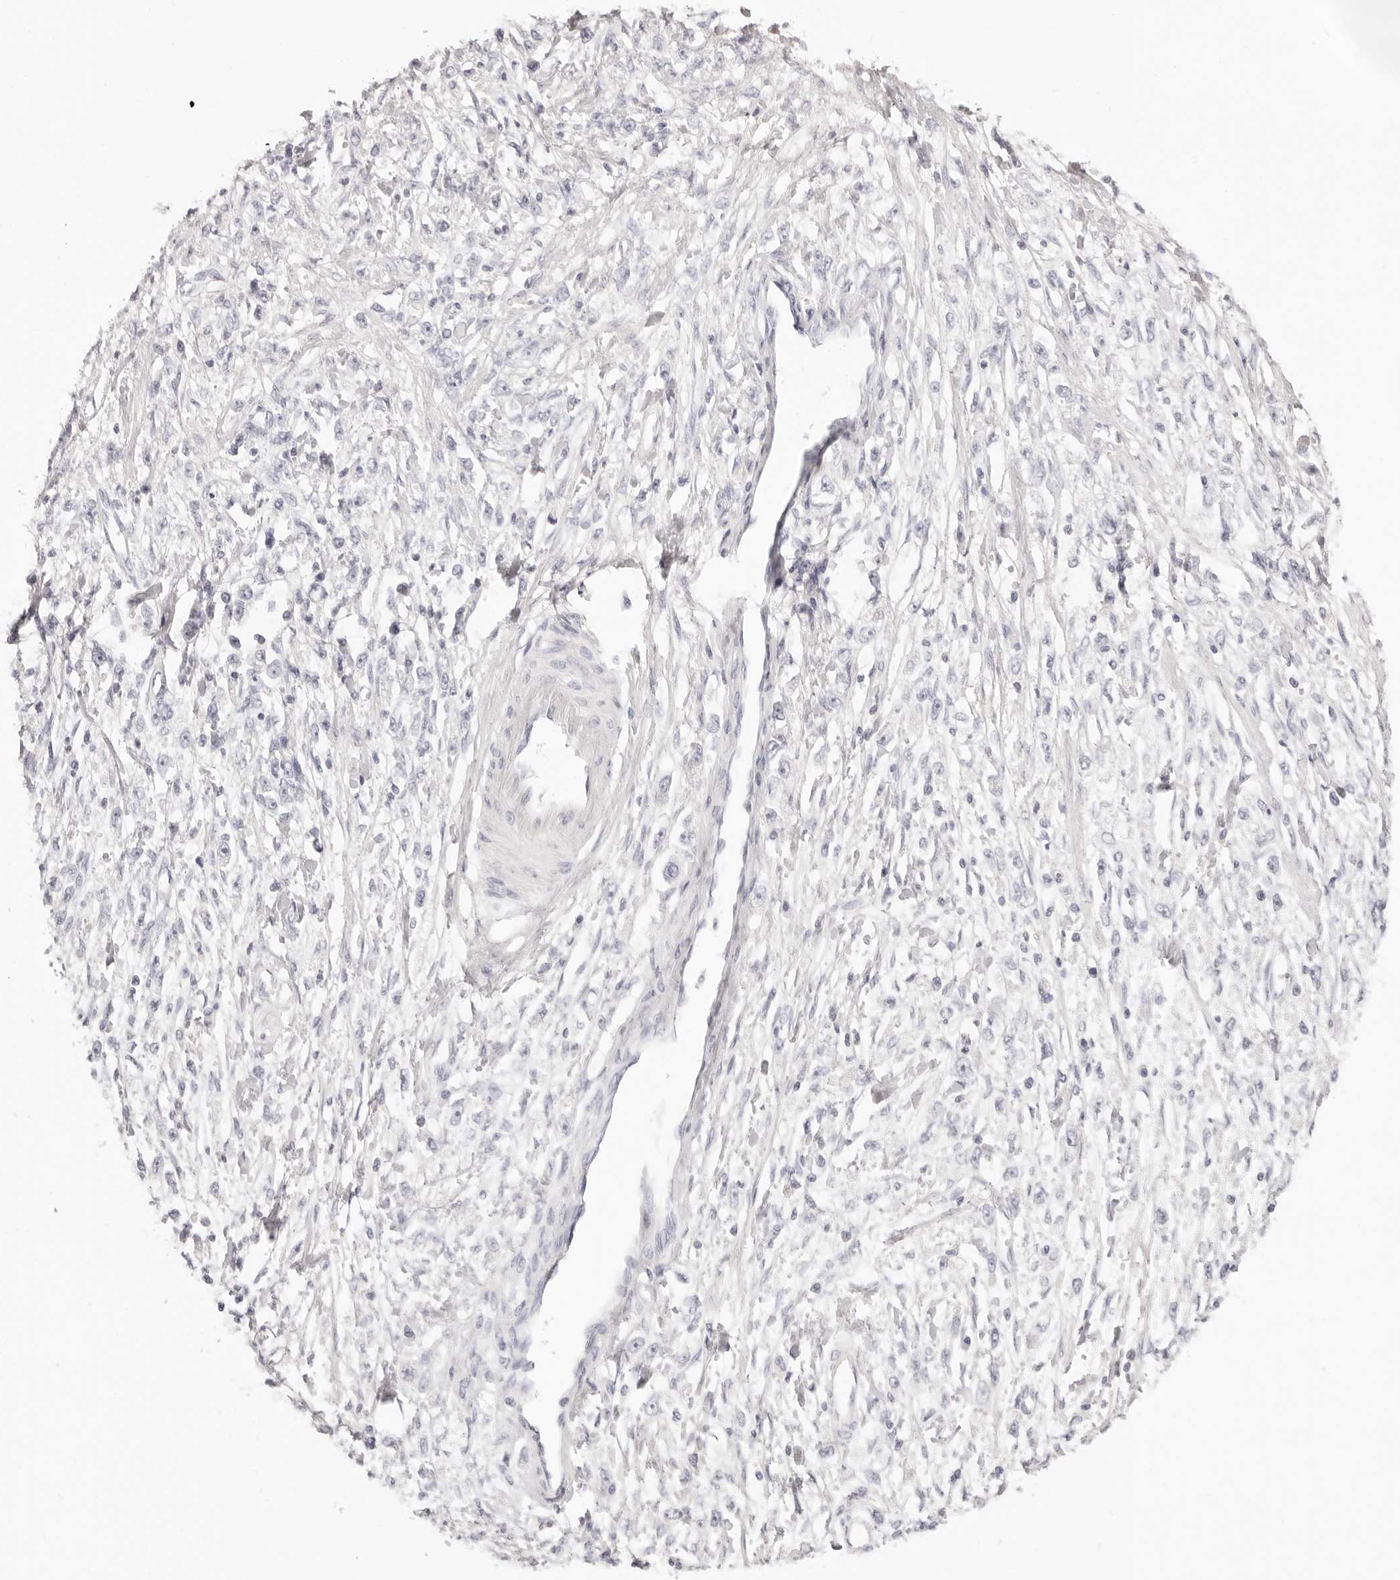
{"staining": {"intensity": "negative", "quantity": "none", "location": "none"}, "tissue": "stomach cancer", "cell_type": "Tumor cells", "image_type": "cancer", "snomed": [{"axis": "morphology", "description": "Adenocarcinoma, NOS"}, {"axis": "topography", "description": "Stomach"}], "caption": "DAB immunohistochemical staining of human stomach adenocarcinoma demonstrates no significant staining in tumor cells.", "gene": "FABP1", "patient": {"sex": "female", "age": 59}}